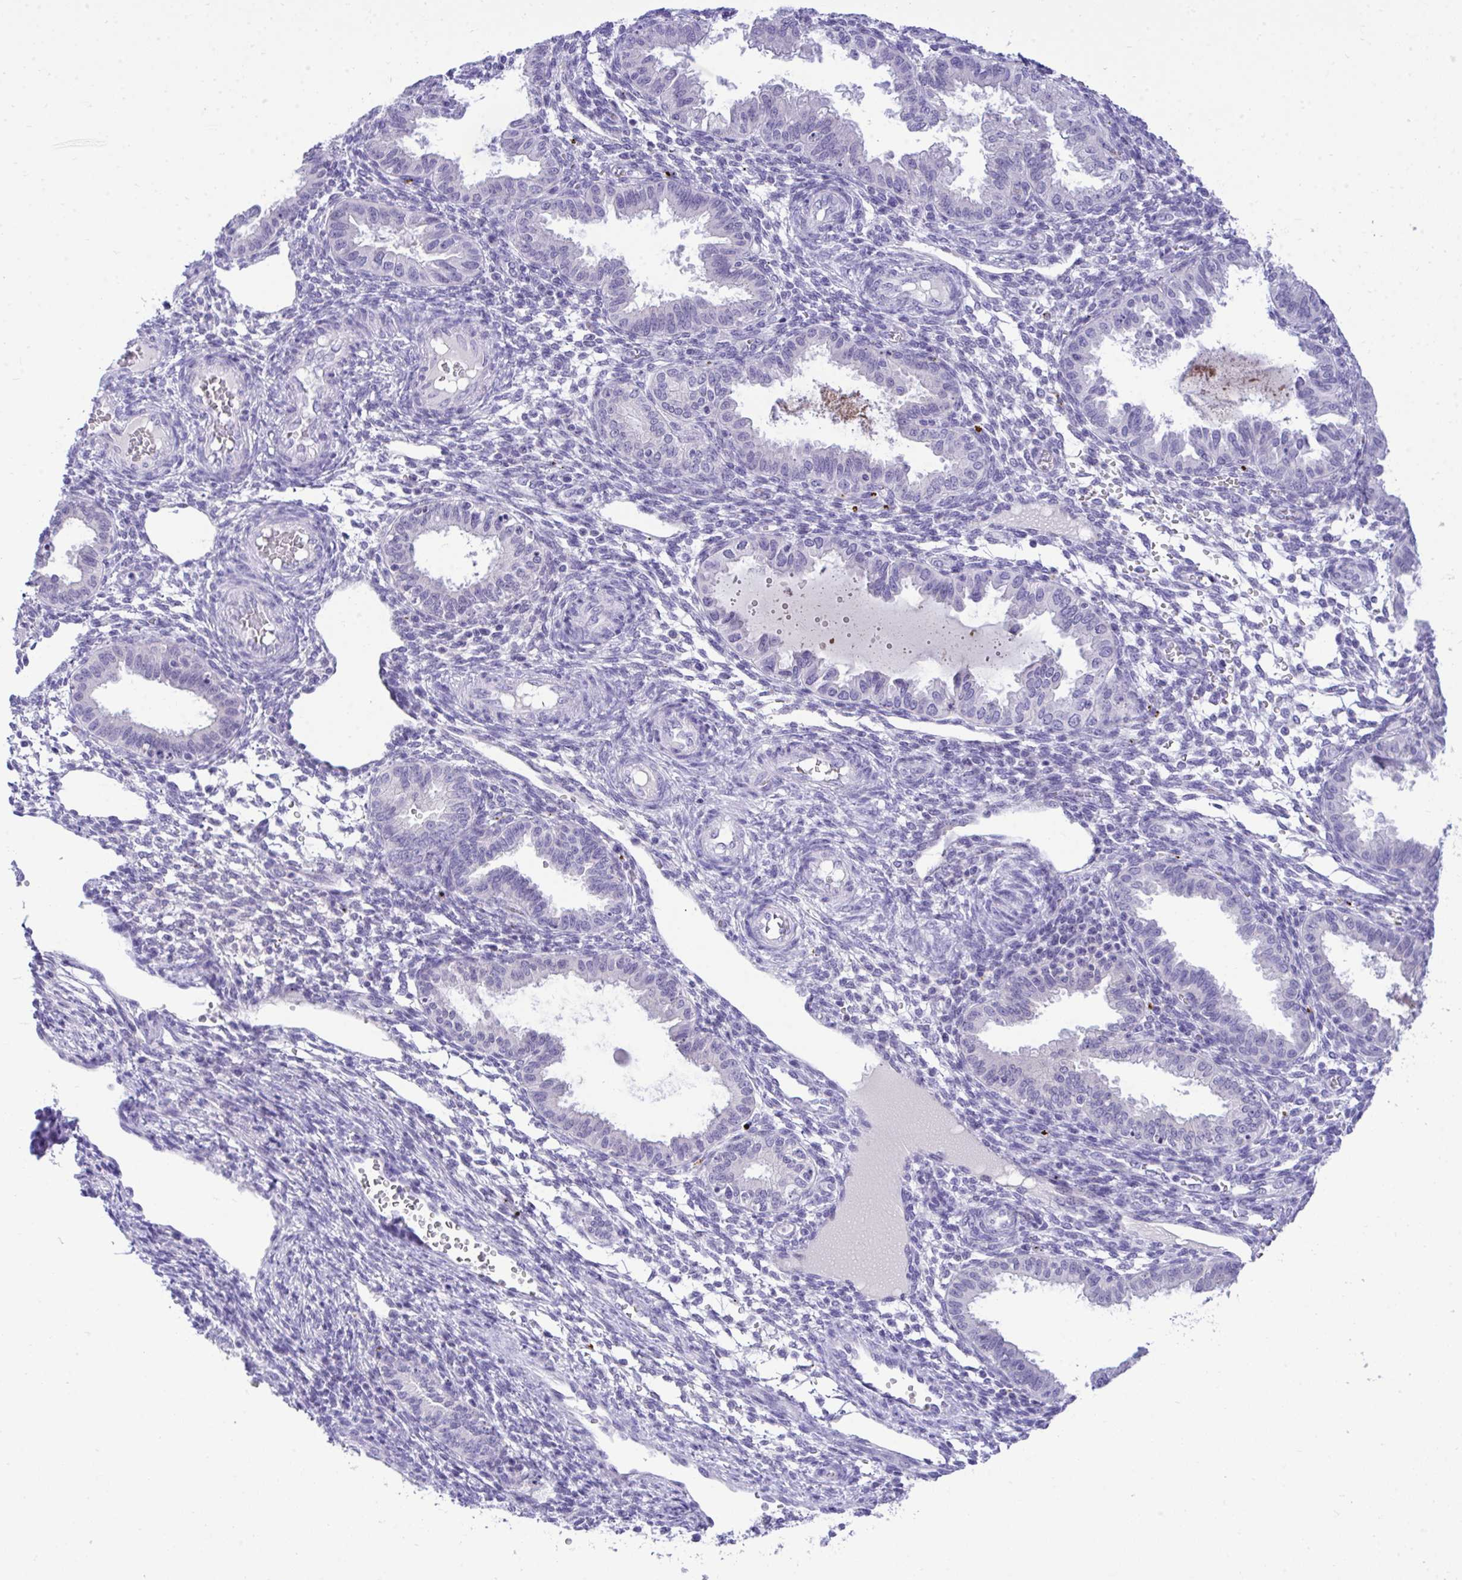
{"staining": {"intensity": "negative", "quantity": "none", "location": "none"}, "tissue": "endometrium", "cell_type": "Cells in endometrial stroma", "image_type": "normal", "snomed": [{"axis": "morphology", "description": "Normal tissue, NOS"}, {"axis": "topography", "description": "Endometrium"}], "caption": "Immunohistochemistry (IHC) histopathology image of unremarkable human endometrium stained for a protein (brown), which shows no expression in cells in endometrial stroma.", "gene": "PGM2L1", "patient": {"sex": "female", "age": 33}}